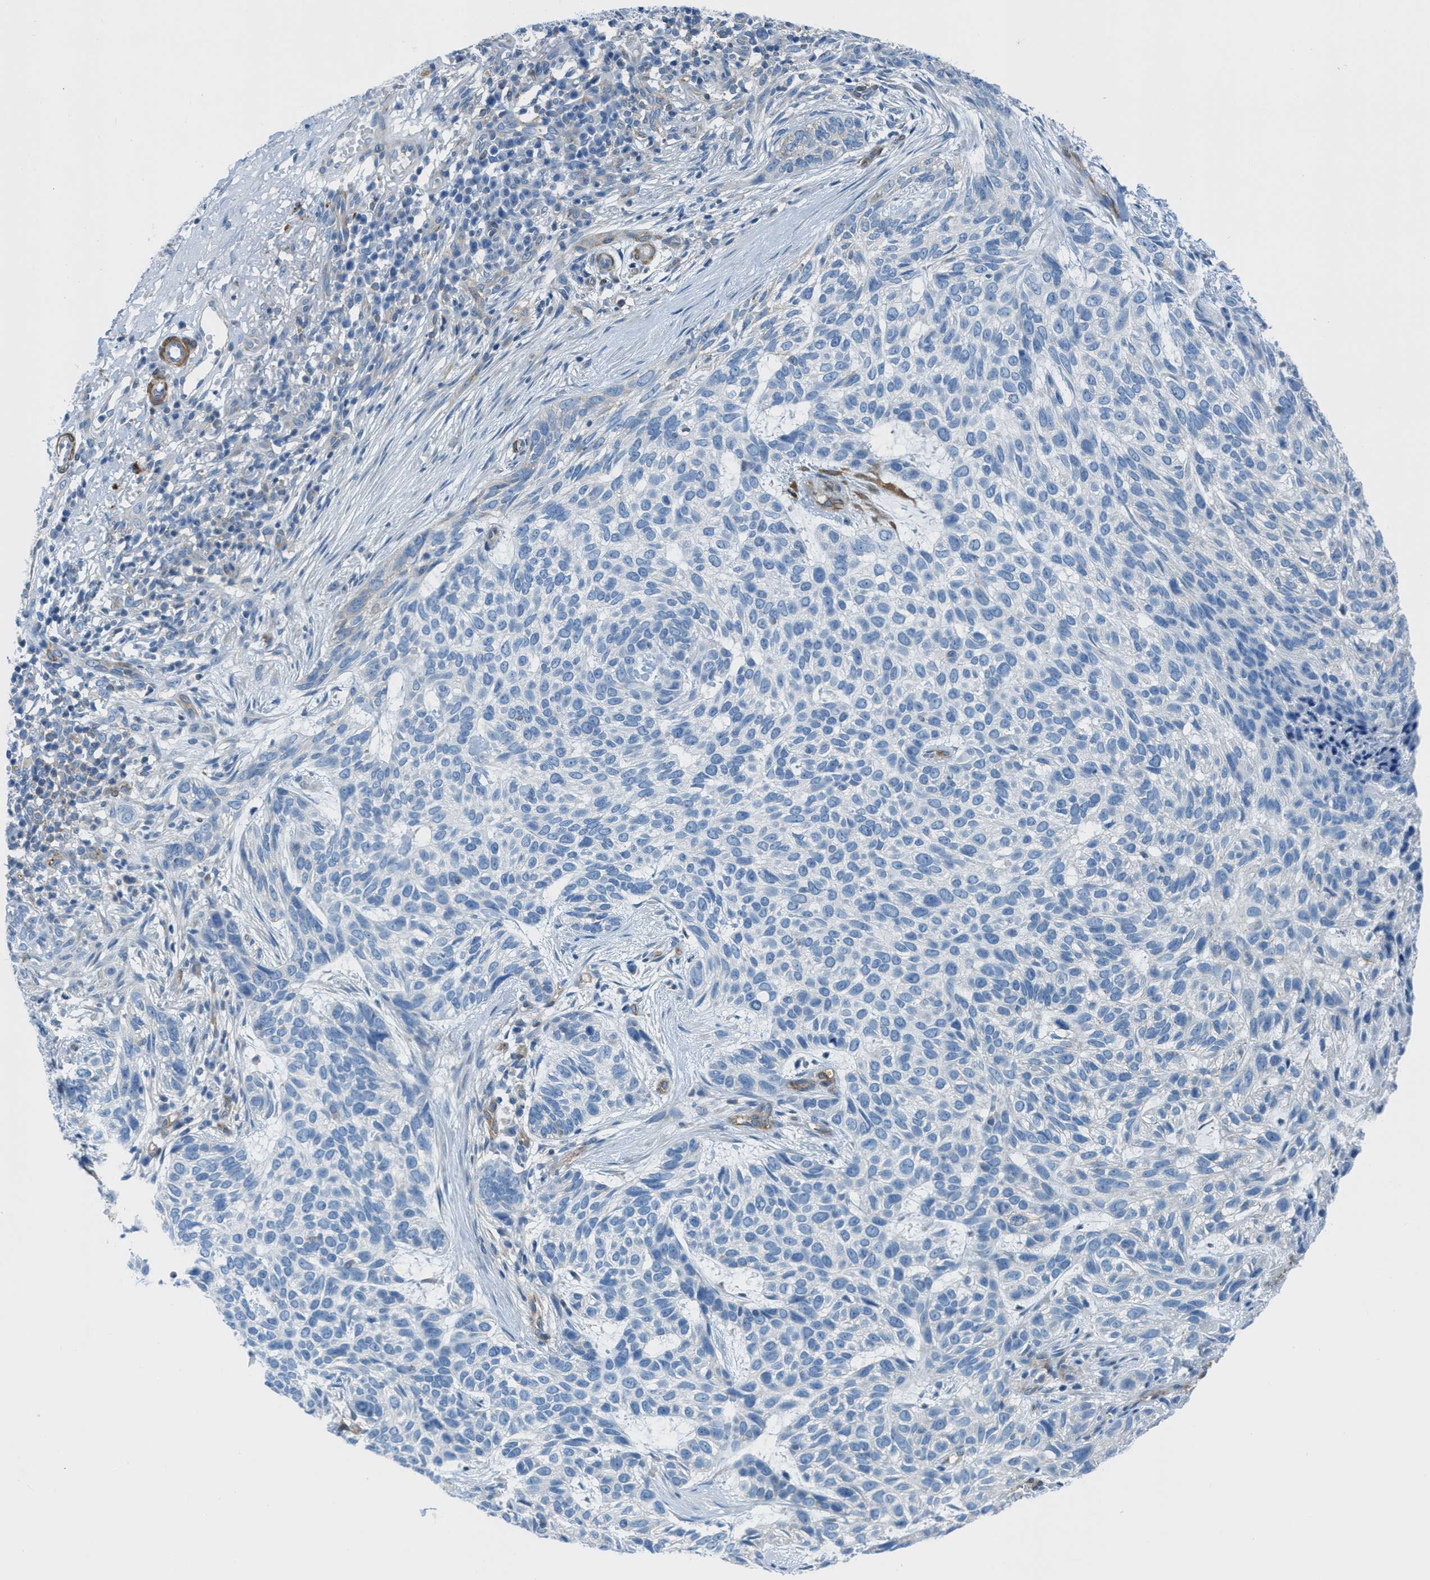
{"staining": {"intensity": "negative", "quantity": "none", "location": "none"}, "tissue": "skin cancer", "cell_type": "Tumor cells", "image_type": "cancer", "snomed": [{"axis": "morphology", "description": "Basal cell carcinoma"}, {"axis": "topography", "description": "Skin"}], "caption": "Photomicrograph shows no protein staining in tumor cells of basal cell carcinoma (skin) tissue.", "gene": "MAPRE2", "patient": {"sex": "female", "age": 64}}